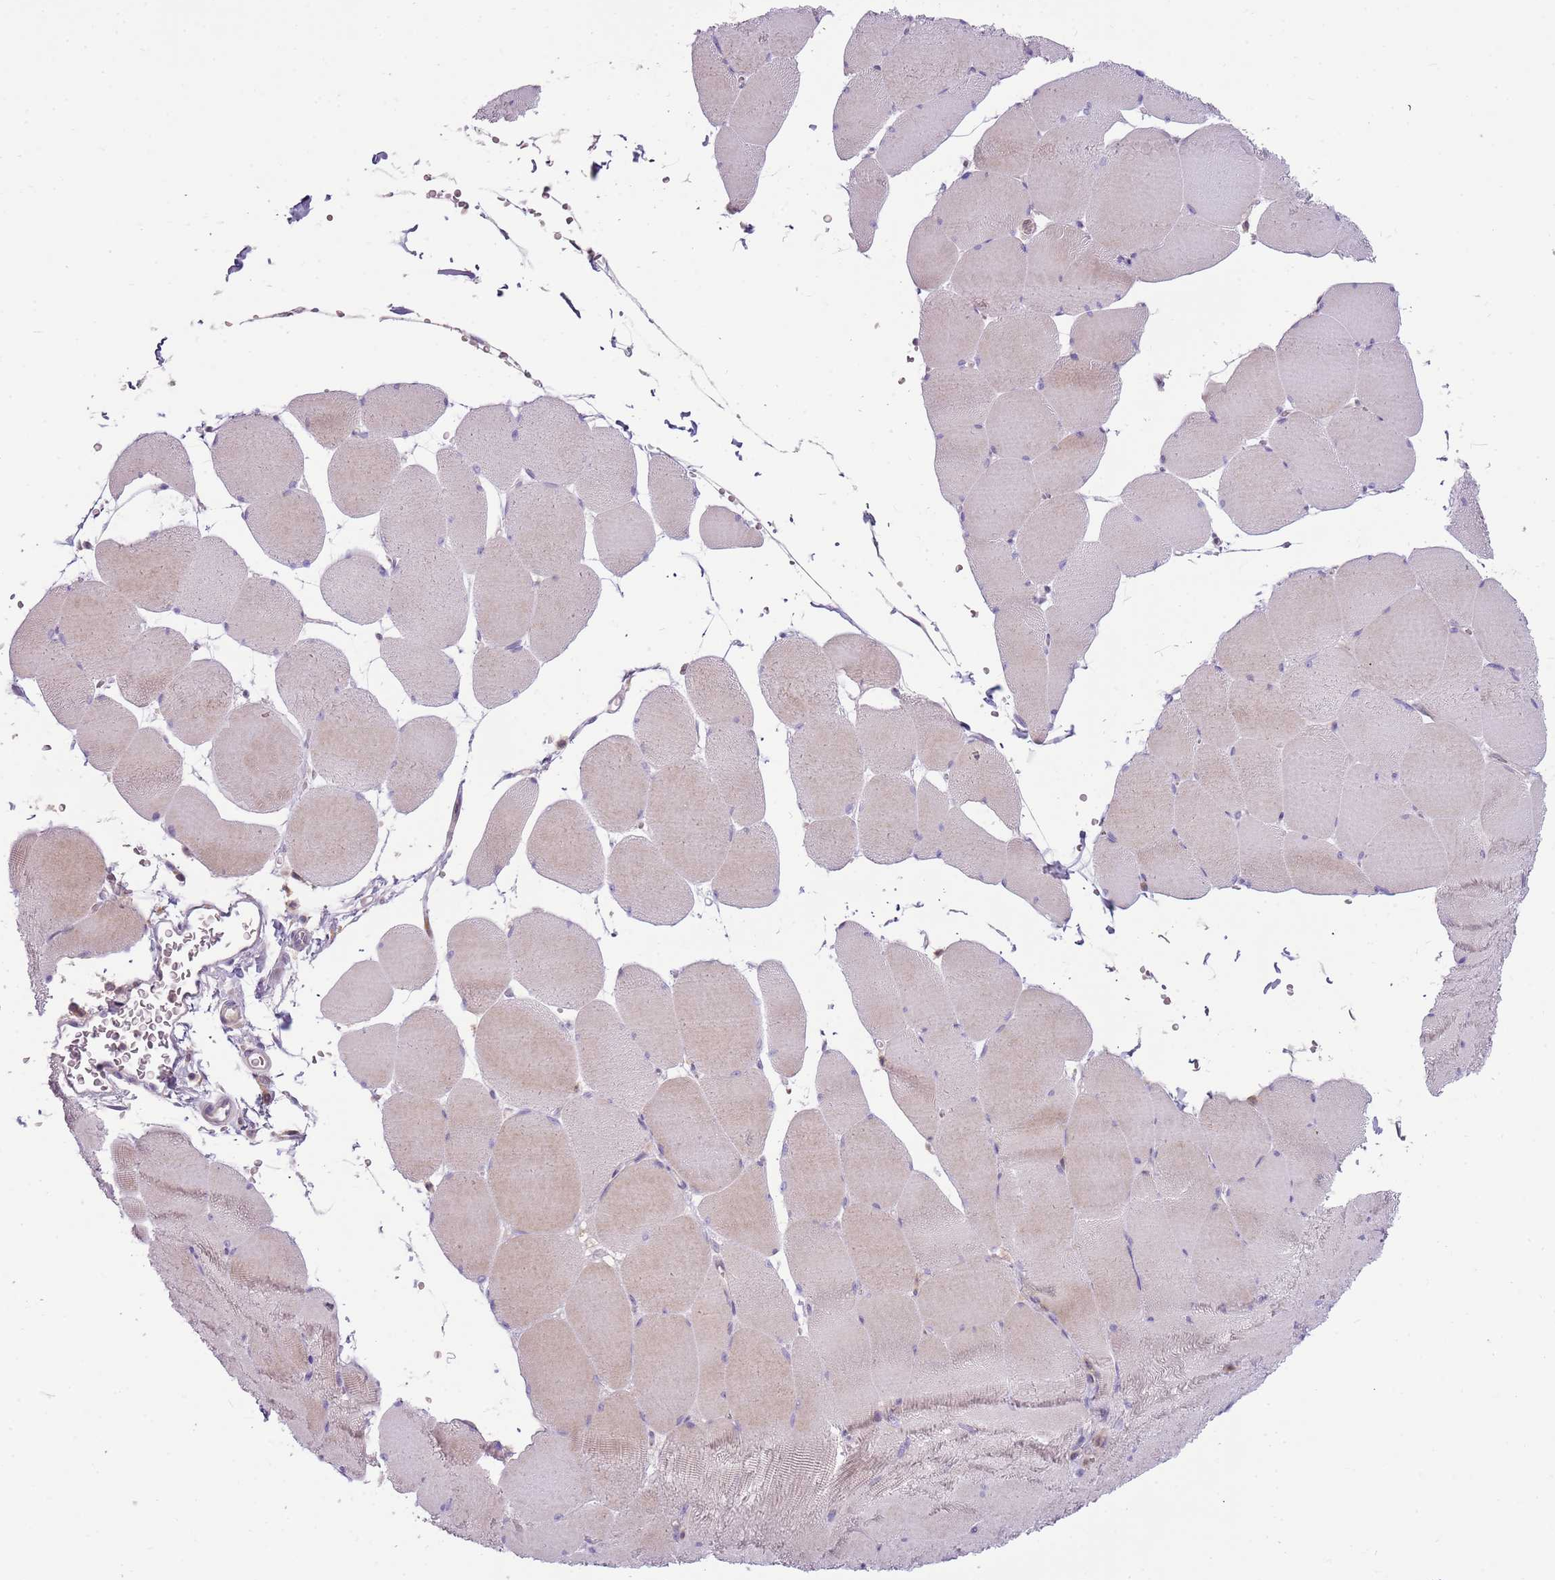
{"staining": {"intensity": "weak", "quantity": "<25%", "location": "cytoplasmic/membranous"}, "tissue": "skeletal muscle", "cell_type": "Myocytes", "image_type": "normal", "snomed": [{"axis": "morphology", "description": "Normal tissue, NOS"}, {"axis": "topography", "description": "Skeletal muscle"}, {"axis": "topography", "description": "Head-Neck"}], "caption": "There is no significant staining in myocytes of skeletal muscle. (Immunohistochemistry, brightfield microscopy, high magnification).", "gene": "ARHGAP5", "patient": {"sex": "male", "age": 66}}